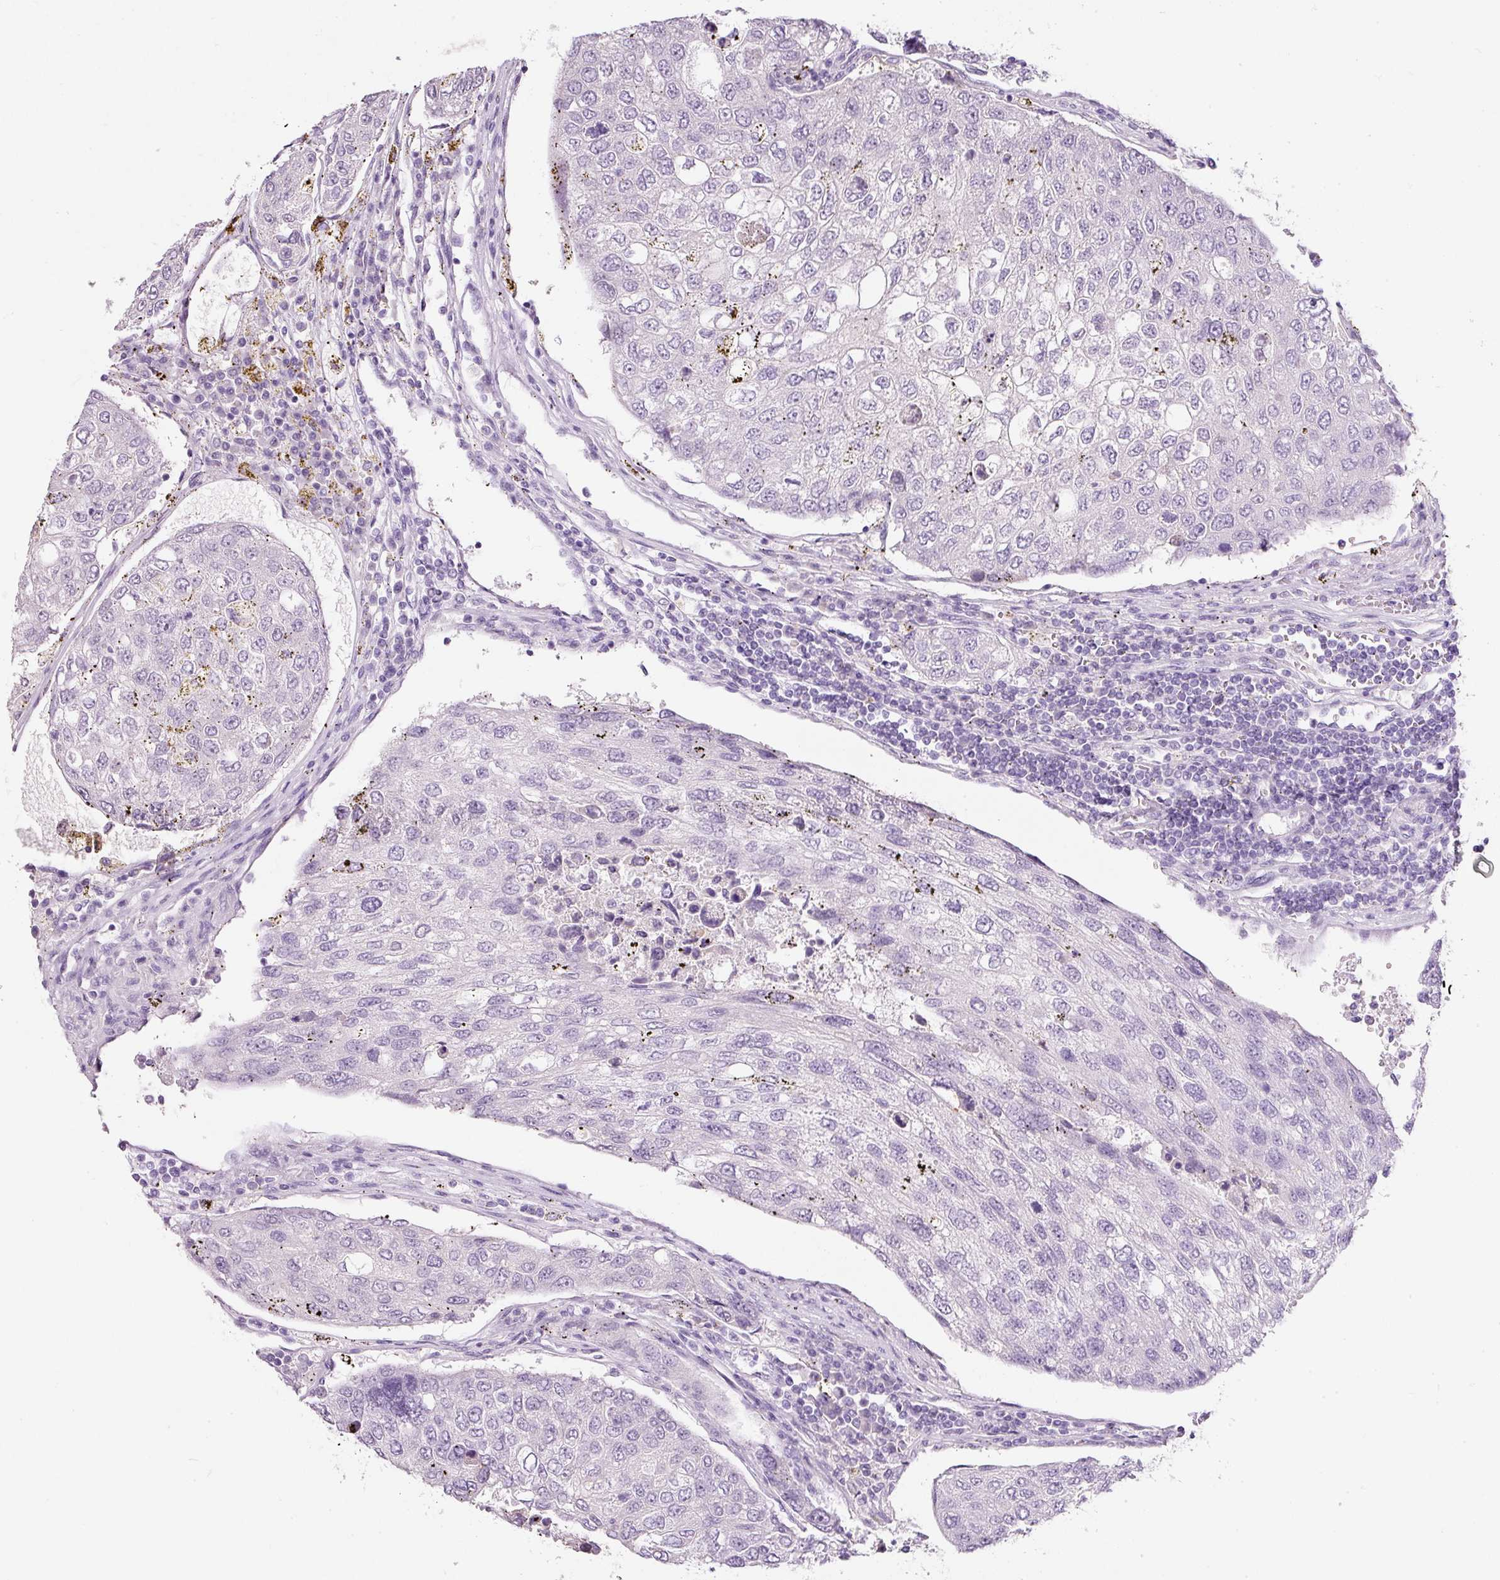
{"staining": {"intensity": "negative", "quantity": "none", "location": "none"}, "tissue": "urothelial cancer", "cell_type": "Tumor cells", "image_type": "cancer", "snomed": [{"axis": "morphology", "description": "Urothelial carcinoma, High grade"}, {"axis": "topography", "description": "Lymph node"}, {"axis": "topography", "description": "Urinary bladder"}], "caption": "This is an IHC image of urothelial carcinoma (high-grade). There is no staining in tumor cells.", "gene": "DNM1", "patient": {"sex": "male", "age": 51}}